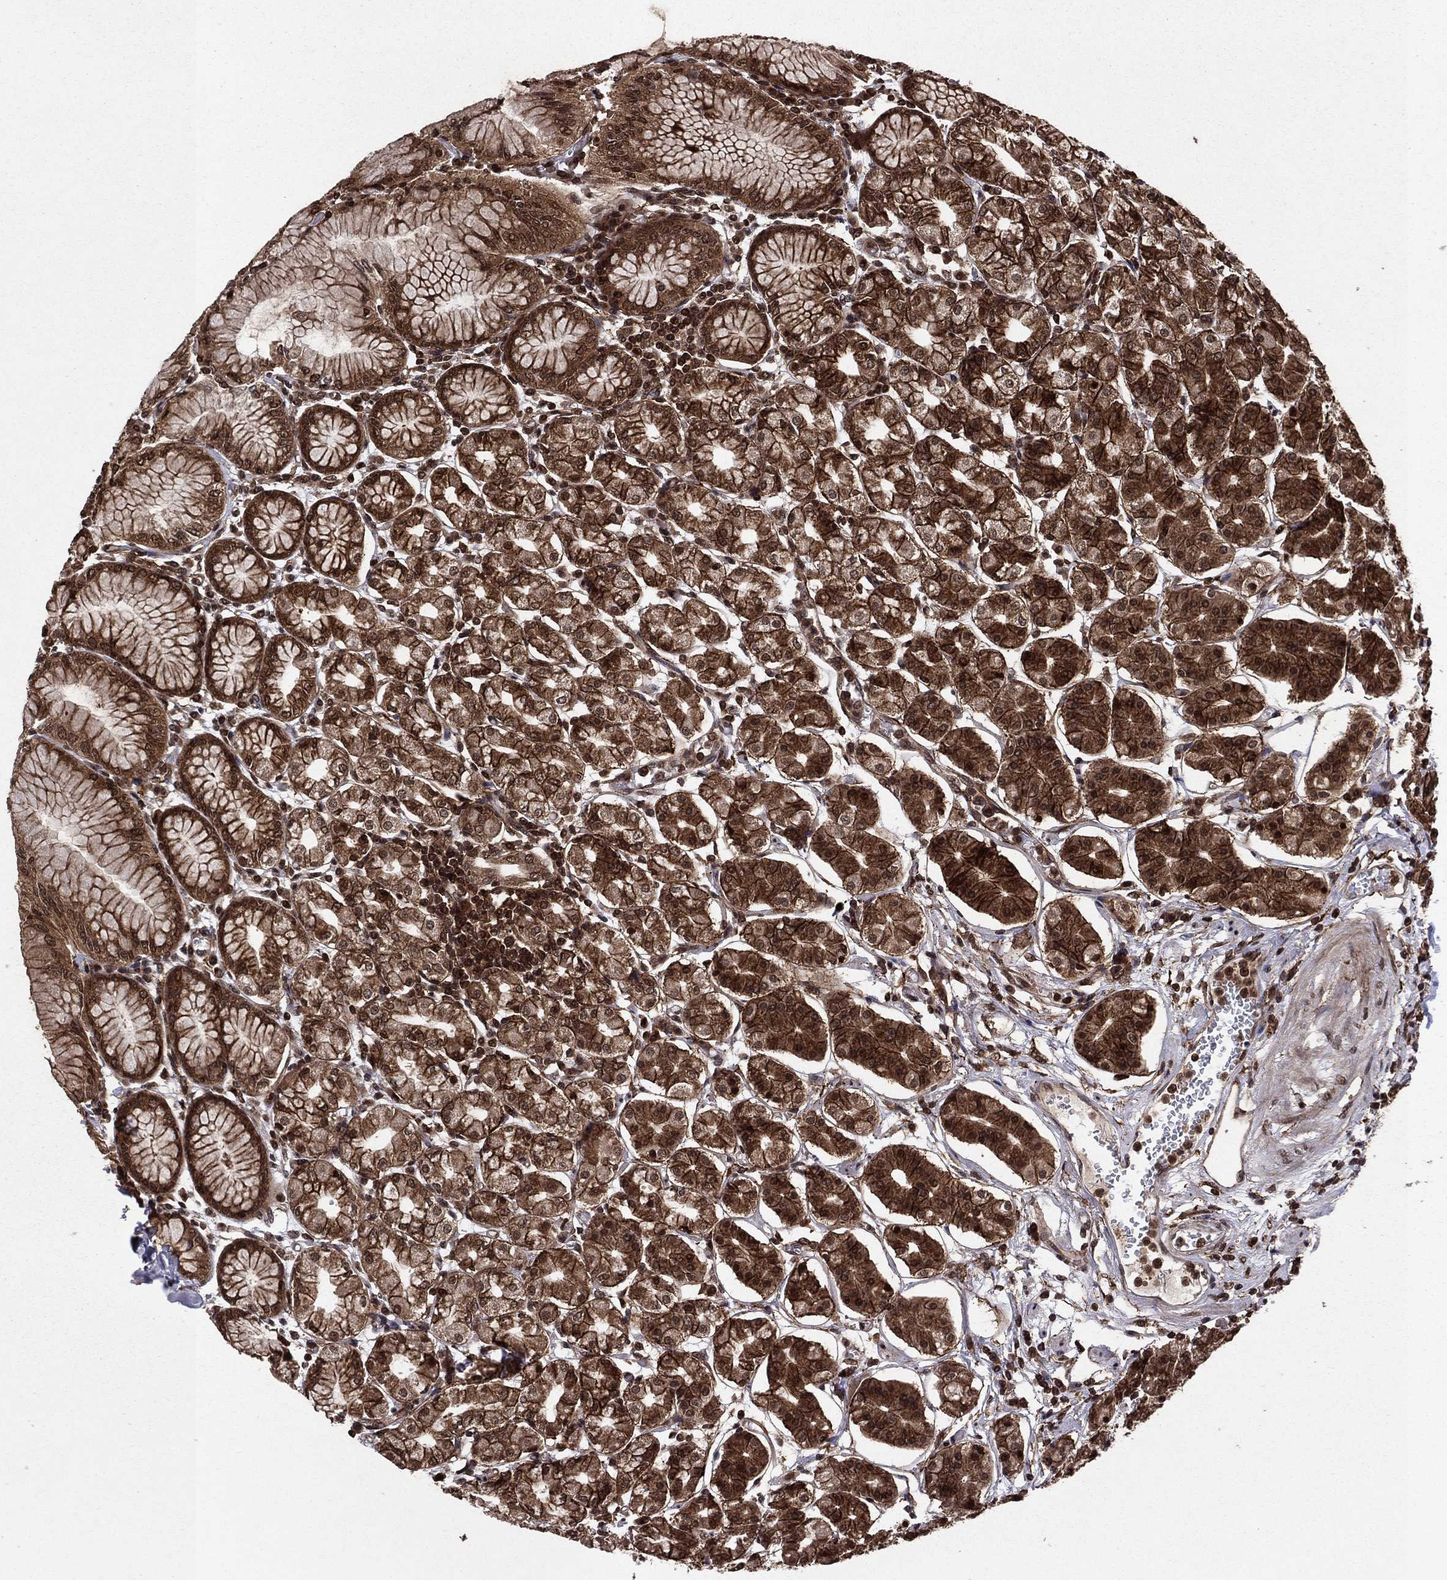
{"staining": {"intensity": "strong", "quantity": ">75%", "location": "cytoplasmic/membranous,nuclear"}, "tissue": "stomach", "cell_type": "Glandular cells", "image_type": "normal", "snomed": [{"axis": "morphology", "description": "Normal tissue, NOS"}, {"axis": "topography", "description": "Skeletal muscle"}, {"axis": "topography", "description": "Stomach"}], "caption": "Immunohistochemistry (DAB) staining of unremarkable stomach displays strong cytoplasmic/membranous,nuclear protein staining in about >75% of glandular cells. The staining was performed using DAB (3,3'-diaminobenzidine), with brown indicating positive protein expression. Nuclei are stained blue with hematoxylin.", "gene": "SSX2IP", "patient": {"sex": "female", "age": 57}}